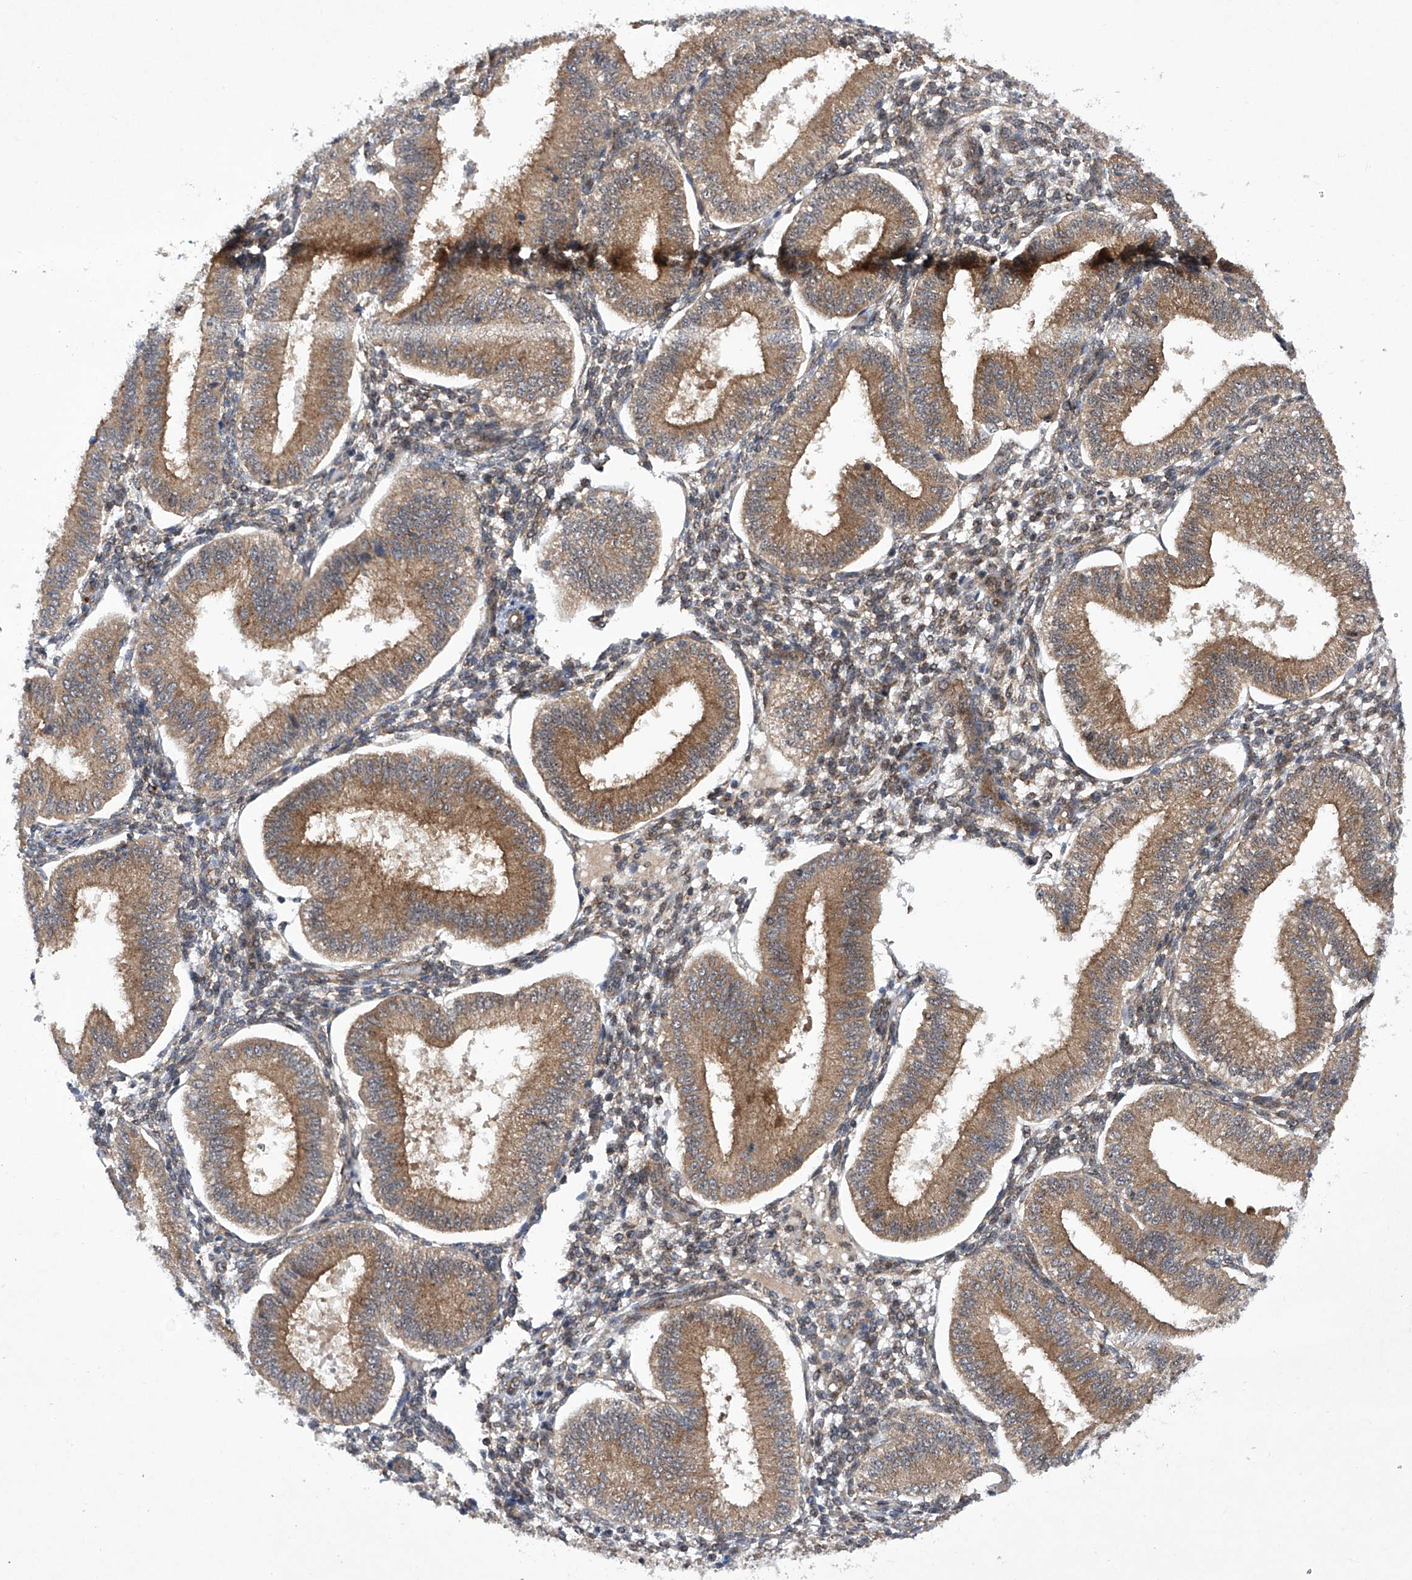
{"staining": {"intensity": "moderate", "quantity": ">75%", "location": "cytoplasmic/membranous"}, "tissue": "endometrium", "cell_type": "Cells in endometrial stroma", "image_type": "normal", "snomed": [{"axis": "morphology", "description": "Normal tissue, NOS"}, {"axis": "topography", "description": "Endometrium"}], "caption": "A micrograph showing moderate cytoplasmic/membranous expression in about >75% of cells in endometrial stroma in normal endometrium, as visualized by brown immunohistochemical staining.", "gene": "CISH", "patient": {"sex": "female", "age": 39}}